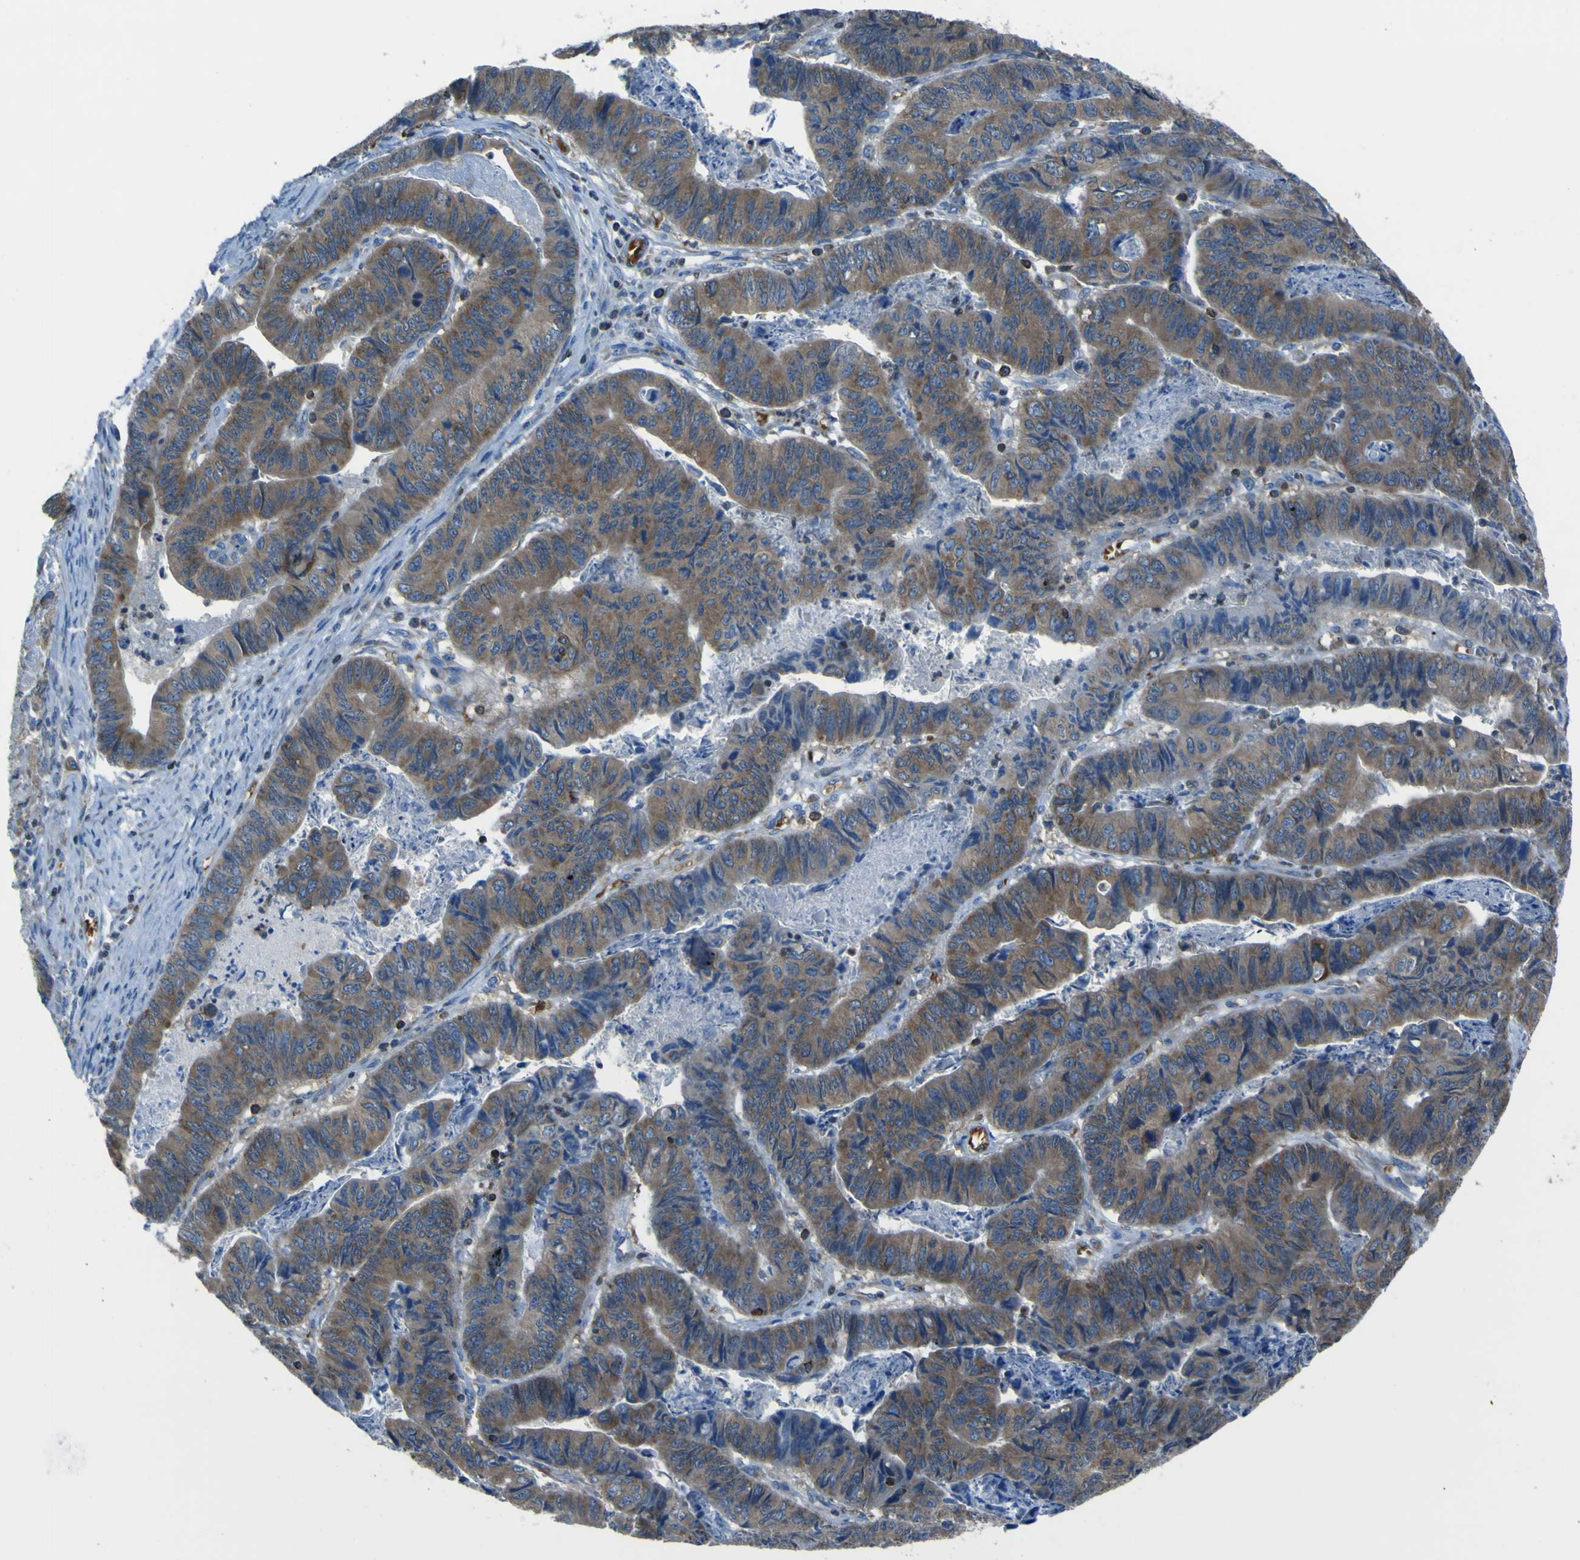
{"staining": {"intensity": "moderate", "quantity": ">75%", "location": "cytoplasmic/membranous"}, "tissue": "stomach cancer", "cell_type": "Tumor cells", "image_type": "cancer", "snomed": [{"axis": "morphology", "description": "Adenocarcinoma, NOS"}, {"axis": "topography", "description": "Stomach, lower"}], "caption": "A histopathology image of adenocarcinoma (stomach) stained for a protein shows moderate cytoplasmic/membranous brown staining in tumor cells.", "gene": "STIM1", "patient": {"sex": "male", "age": 77}}